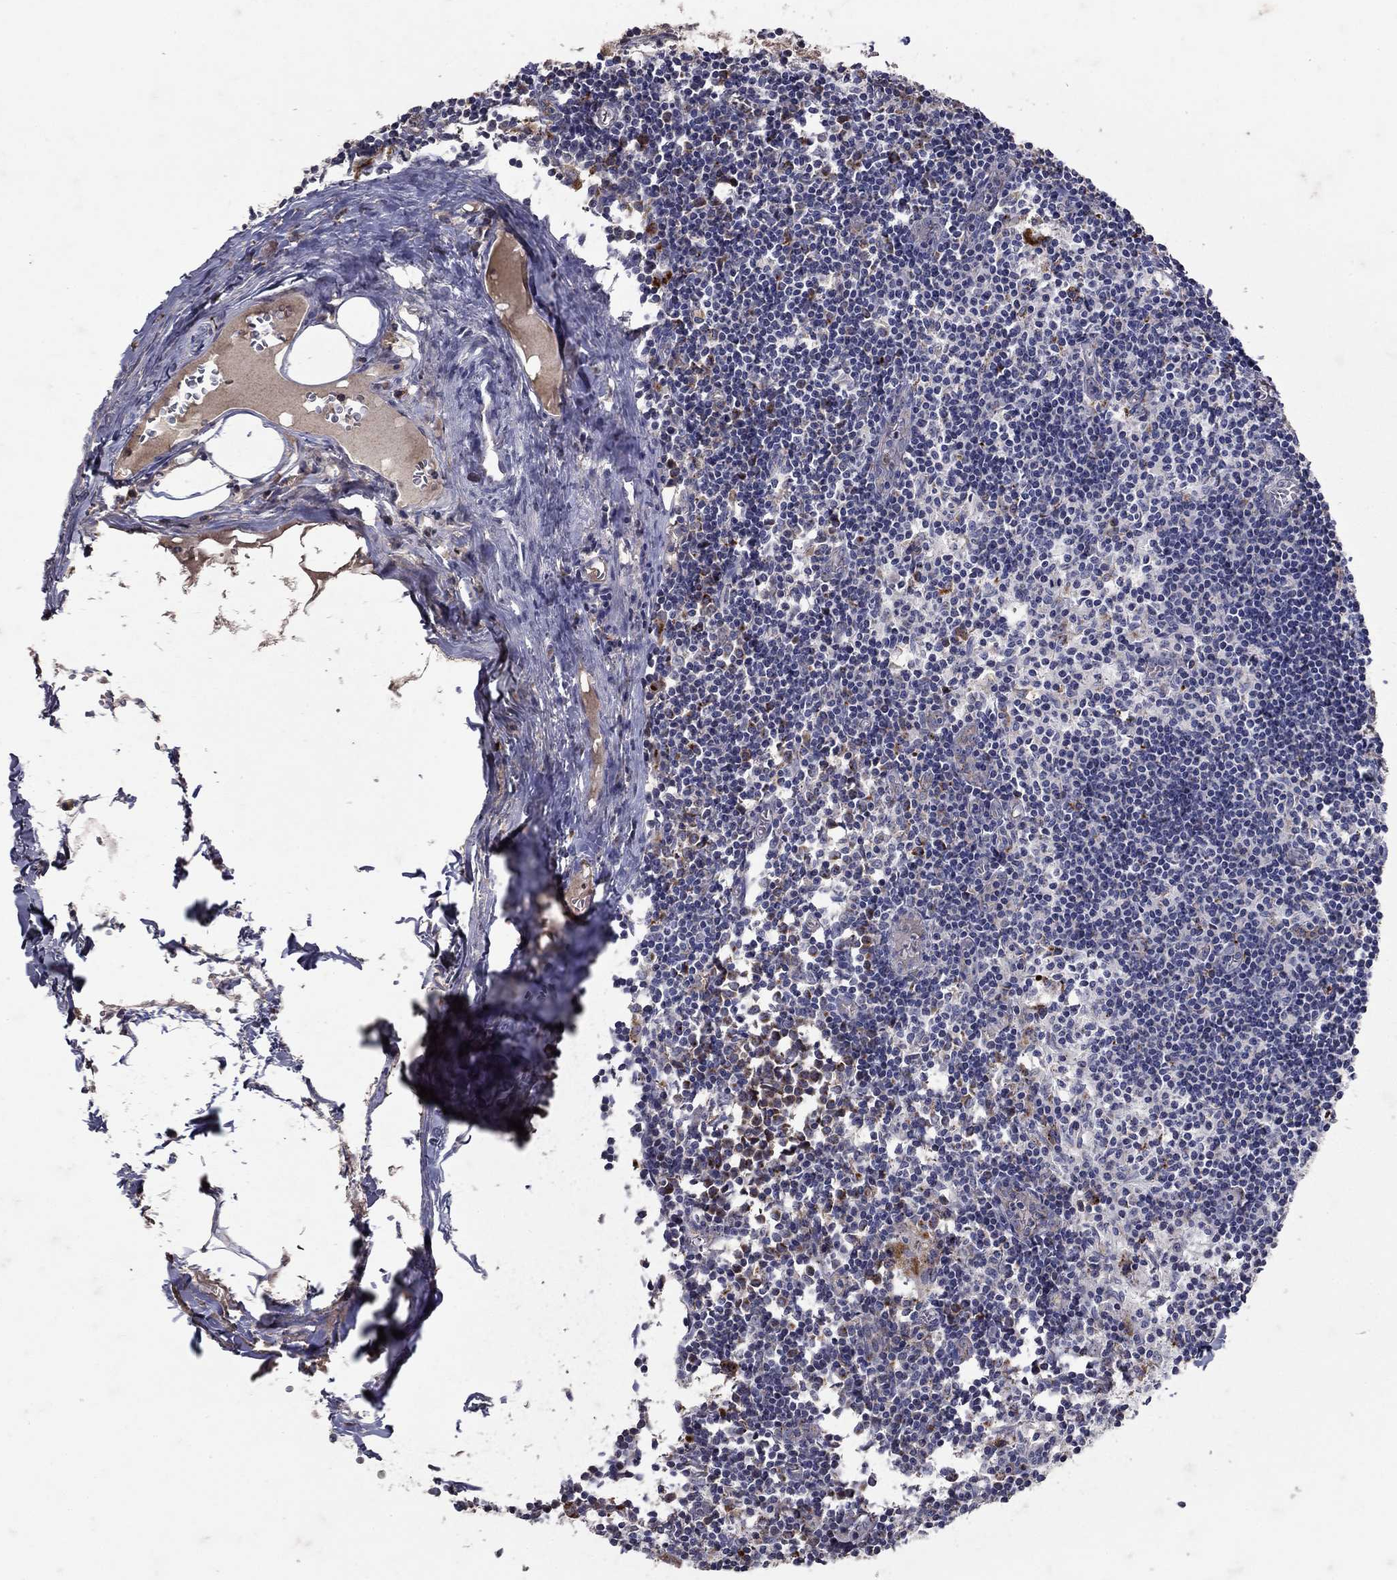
{"staining": {"intensity": "strong", "quantity": "<25%", "location": "cytoplasmic/membranous"}, "tissue": "lymph node", "cell_type": "Germinal center cells", "image_type": "normal", "snomed": [{"axis": "morphology", "description": "Normal tissue, NOS"}, {"axis": "topography", "description": "Lymph node"}], "caption": "Germinal center cells reveal medium levels of strong cytoplasmic/membranous expression in approximately <25% of cells in normal human lymph node.", "gene": "NPC2", "patient": {"sex": "male", "age": 59}}